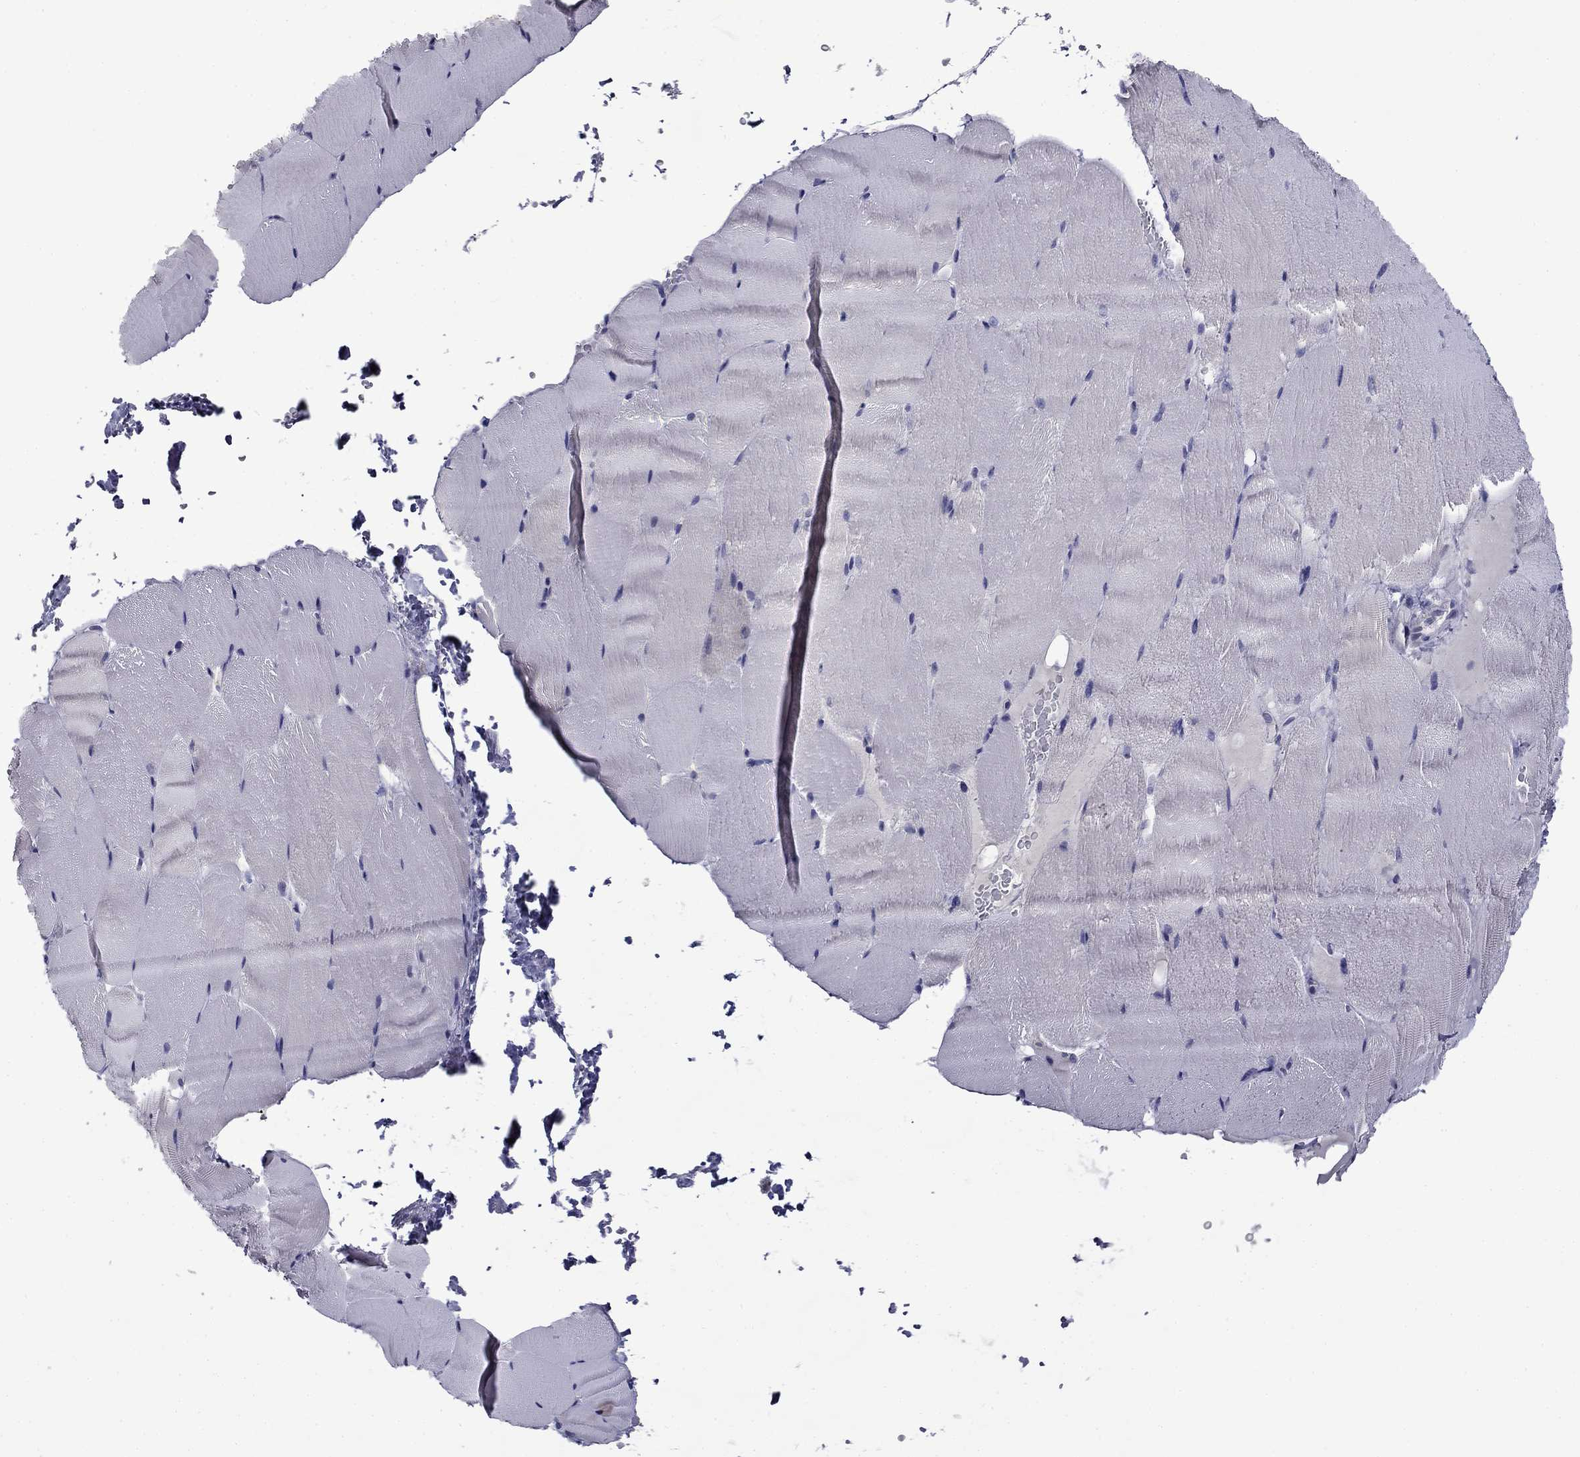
{"staining": {"intensity": "negative", "quantity": "none", "location": "none"}, "tissue": "skeletal muscle", "cell_type": "Myocytes", "image_type": "normal", "snomed": [{"axis": "morphology", "description": "Normal tissue, NOS"}, {"axis": "topography", "description": "Skeletal muscle"}], "caption": "DAB (3,3'-diaminobenzidine) immunohistochemical staining of unremarkable human skeletal muscle reveals no significant positivity in myocytes.", "gene": "SPATA7", "patient": {"sex": "female", "age": 37}}